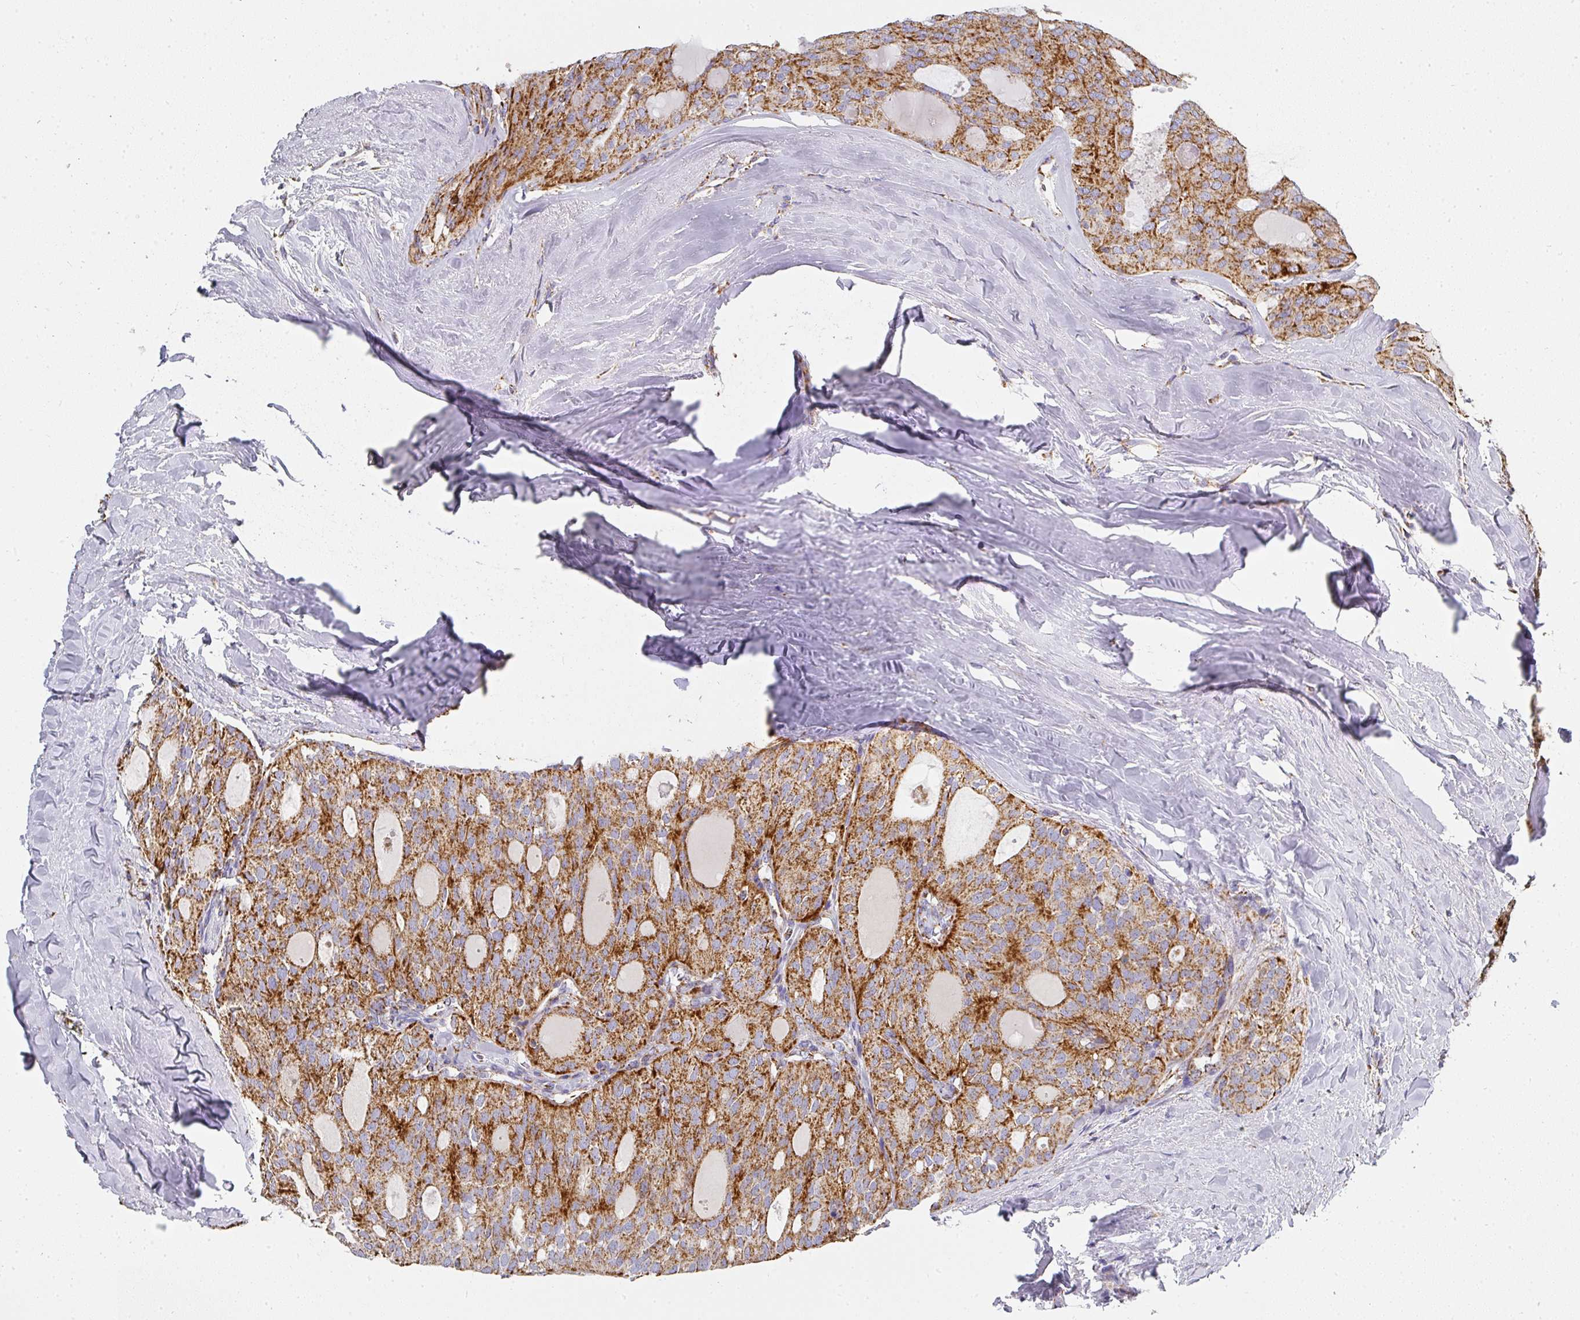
{"staining": {"intensity": "moderate", "quantity": ">75%", "location": "cytoplasmic/membranous"}, "tissue": "thyroid cancer", "cell_type": "Tumor cells", "image_type": "cancer", "snomed": [{"axis": "morphology", "description": "Follicular adenoma carcinoma, NOS"}, {"axis": "topography", "description": "Thyroid gland"}], "caption": "Thyroid cancer stained for a protein (brown) shows moderate cytoplasmic/membranous positive expression in approximately >75% of tumor cells.", "gene": "UQCRFS1", "patient": {"sex": "male", "age": 75}}